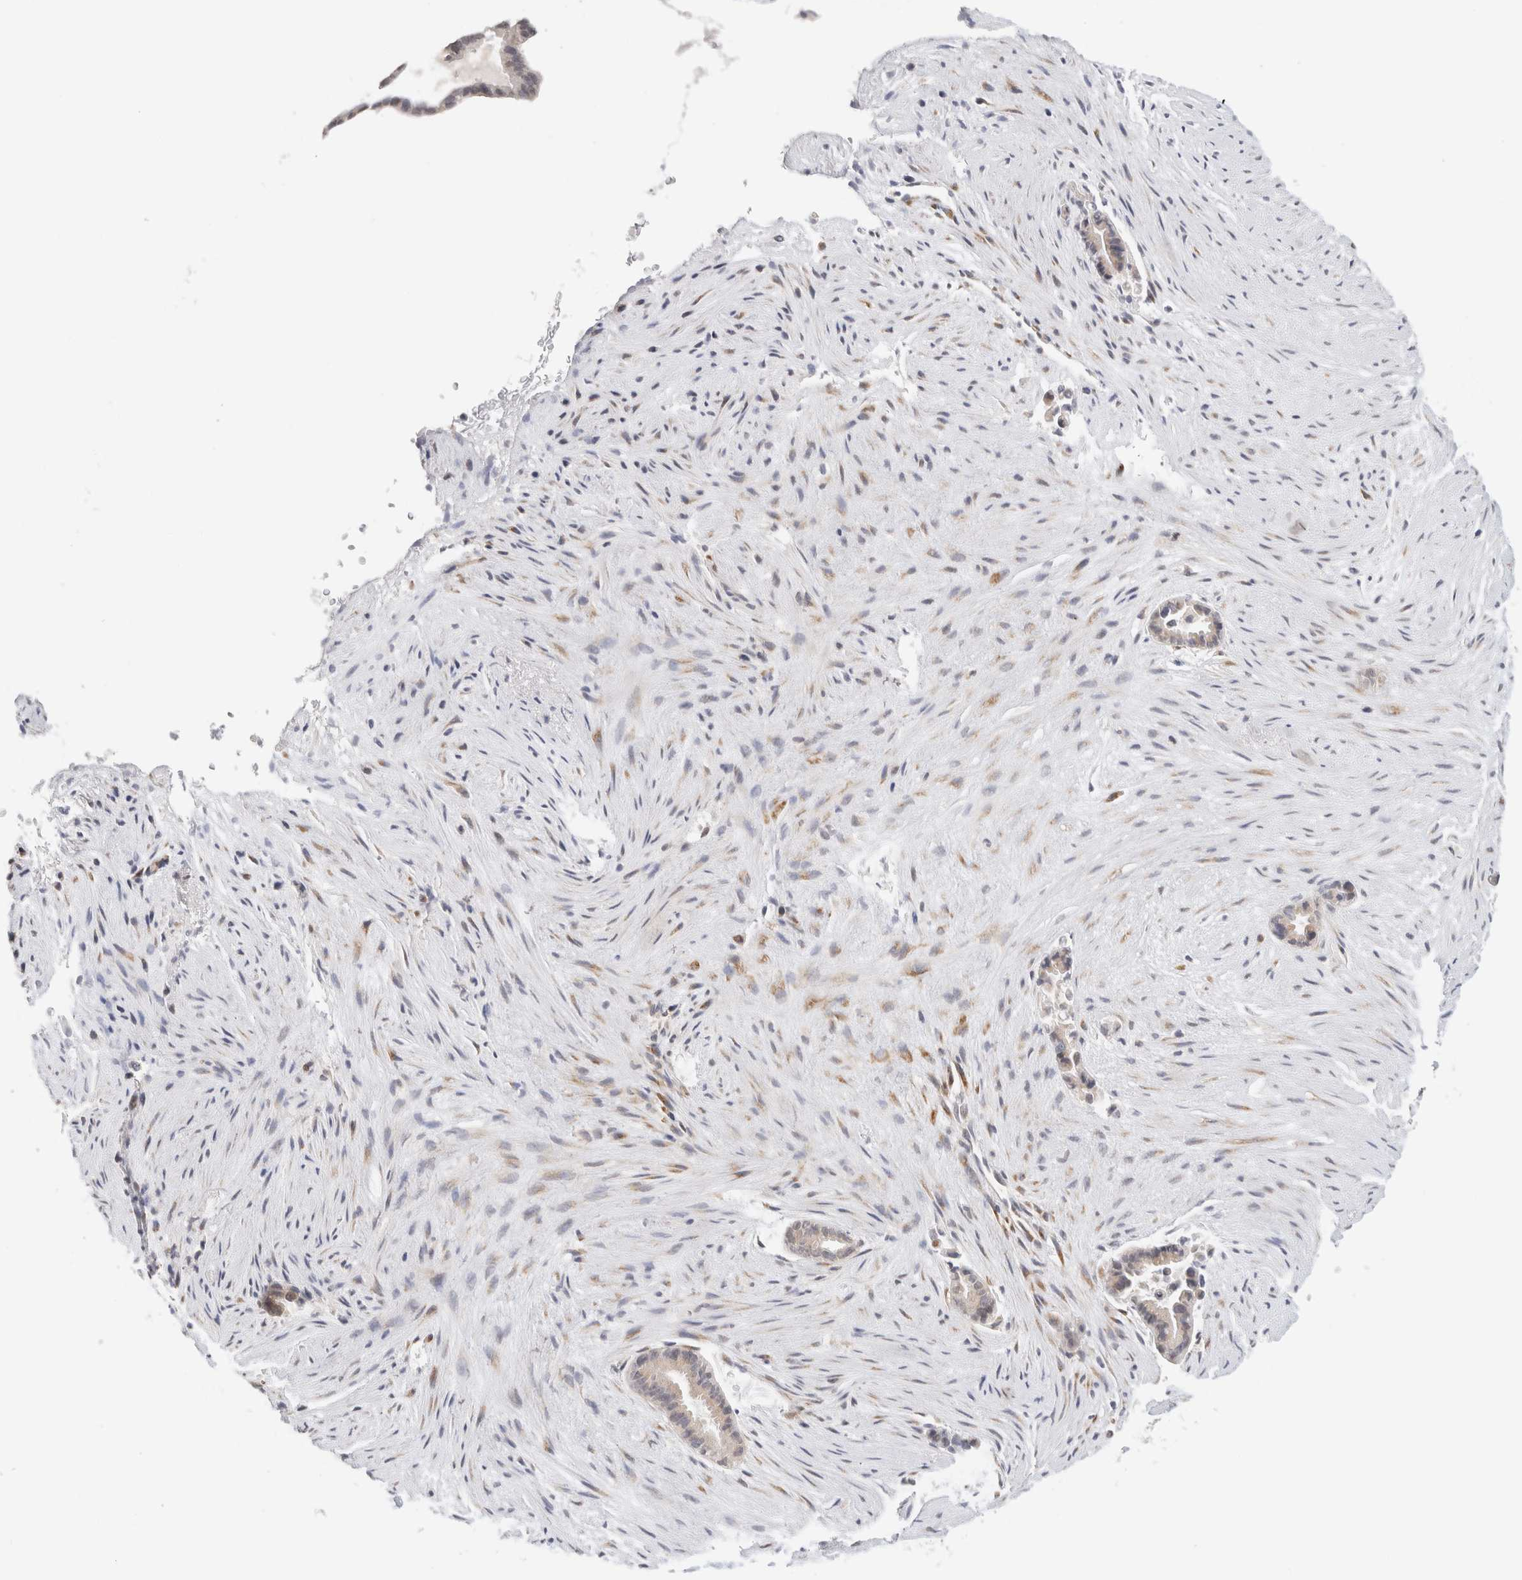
{"staining": {"intensity": "weak", "quantity": "<25%", "location": "cytoplasmic/membranous"}, "tissue": "liver cancer", "cell_type": "Tumor cells", "image_type": "cancer", "snomed": [{"axis": "morphology", "description": "Cholangiocarcinoma"}, {"axis": "topography", "description": "Liver"}], "caption": "Immunohistochemistry (IHC) photomicrograph of liver cholangiocarcinoma stained for a protein (brown), which shows no expression in tumor cells. The staining was performed using DAB to visualize the protein expression in brown, while the nuclei were stained in blue with hematoxylin (Magnification: 20x).", "gene": "HDLBP", "patient": {"sex": "female", "age": 55}}